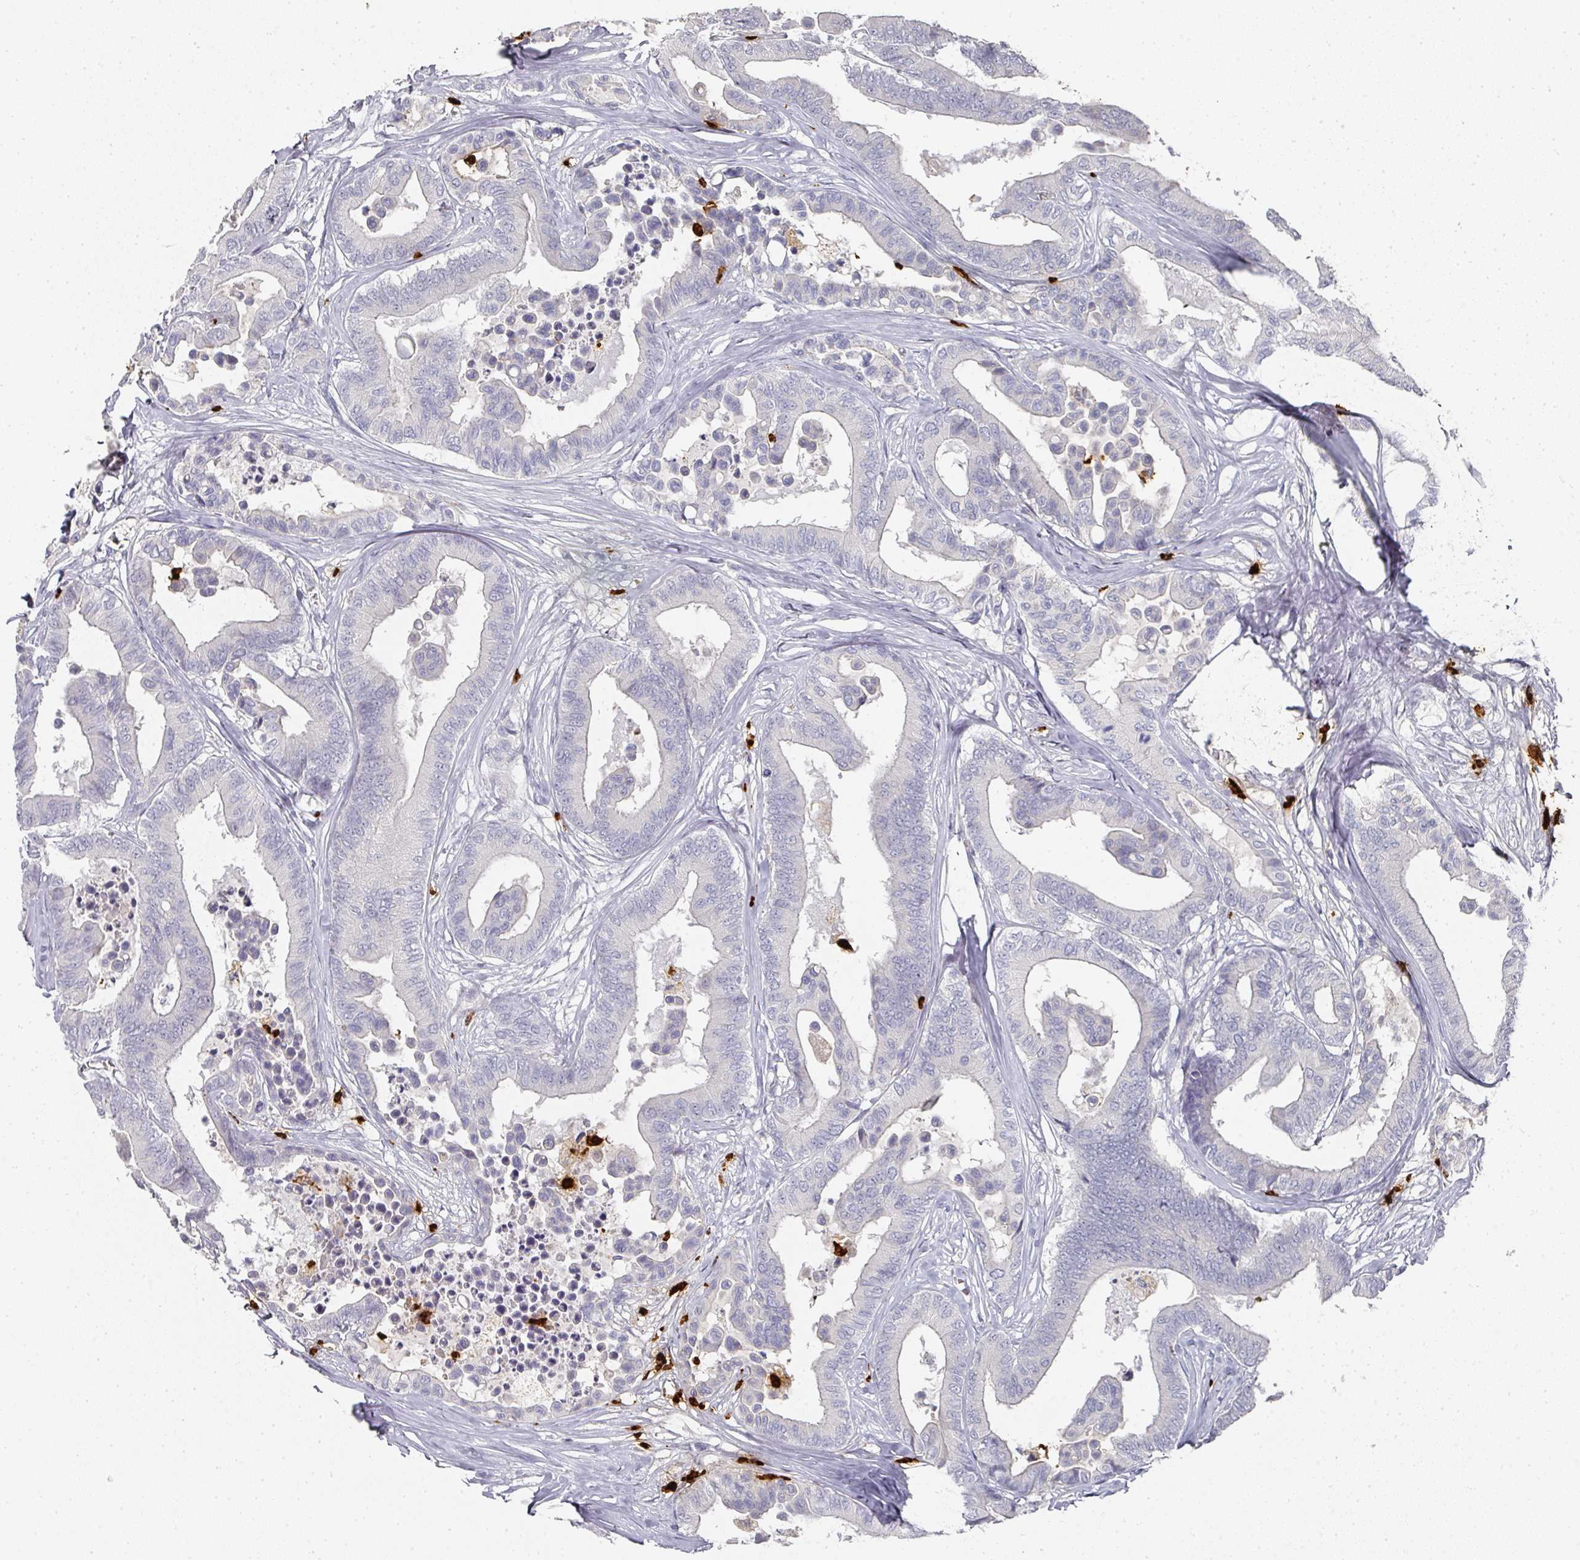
{"staining": {"intensity": "negative", "quantity": "none", "location": "none"}, "tissue": "colorectal cancer", "cell_type": "Tumor cells", "image_type": "cancer", "snomed": [{"axis": "morphology", "description": "Normal tissue, NOS"}, {"axis": "morphology", "description": "Adenocarcinoma, NOS"}, {"axis": "topography", "description": "Colon"}], "caption": "The immunohistochemistry (IHC) image has no significant expression in tumor cells of colorectal cancer tissue. The staining was performed using DAB (3,3'-diaminobenzidine) to visualize the protein expression in brown, while the nuclei were stained in blue with hematoxylin (Magnification: 20x).", "gene": "CAMP", "patient": {"sex": "male", "age": 82}}